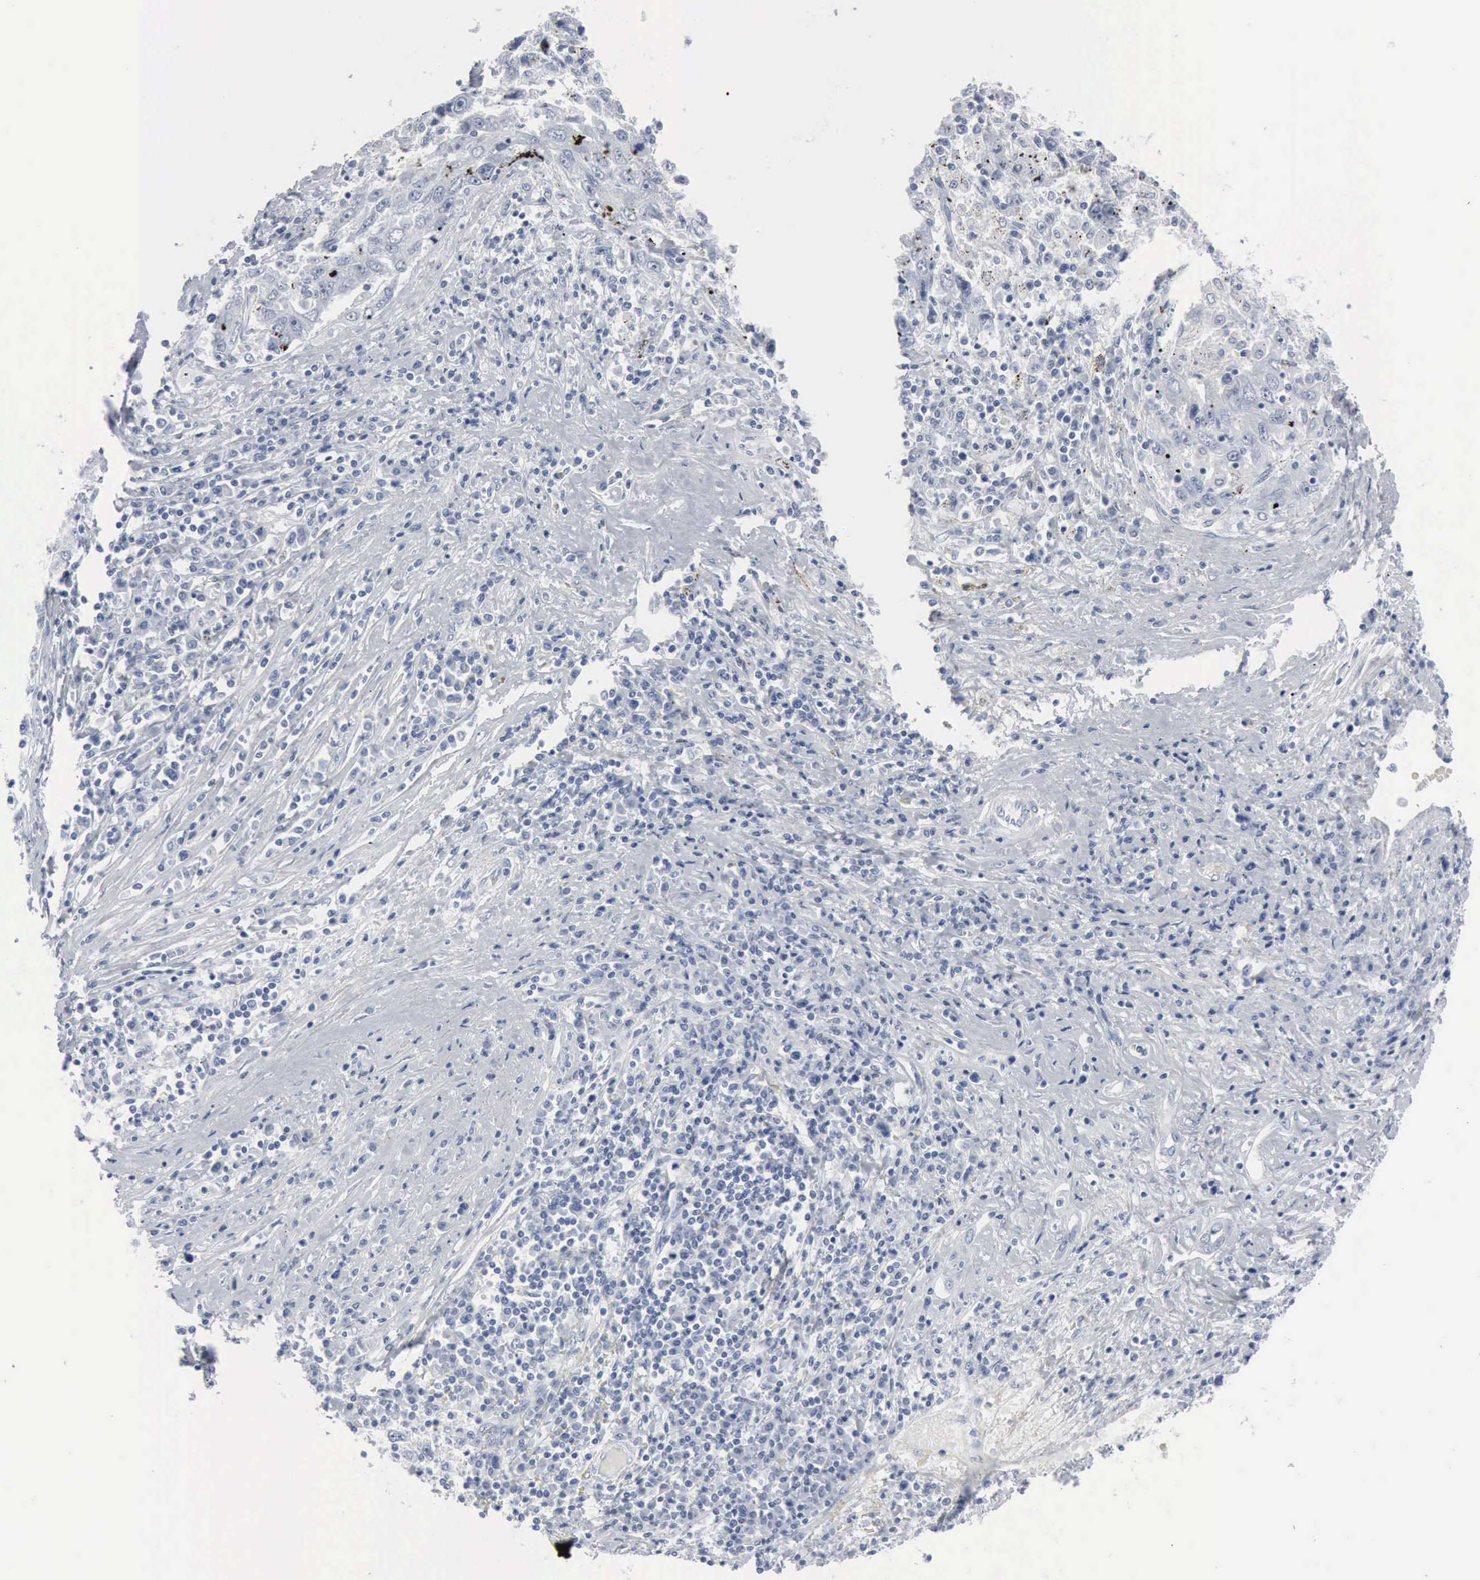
{"staining": {"intensity": "negative", "quantity": "none", "location": "none"}, "tissue": "liver cancer", "cell_type": "Tumor cells", "image_type": "cancer", "snomed": [{"axis": "morphology", "description": "Carcinoma, Hepatocellular, NOS"}, {"axis": "topography", "description": "Liver"}], "caption": "Immunohistochemistry (IHC) of human hepatocellular carcinoma (liver) reveals no staining in tumor cells.", "gene": "DMD", "patient": {"sex": "male", "age": 49}}